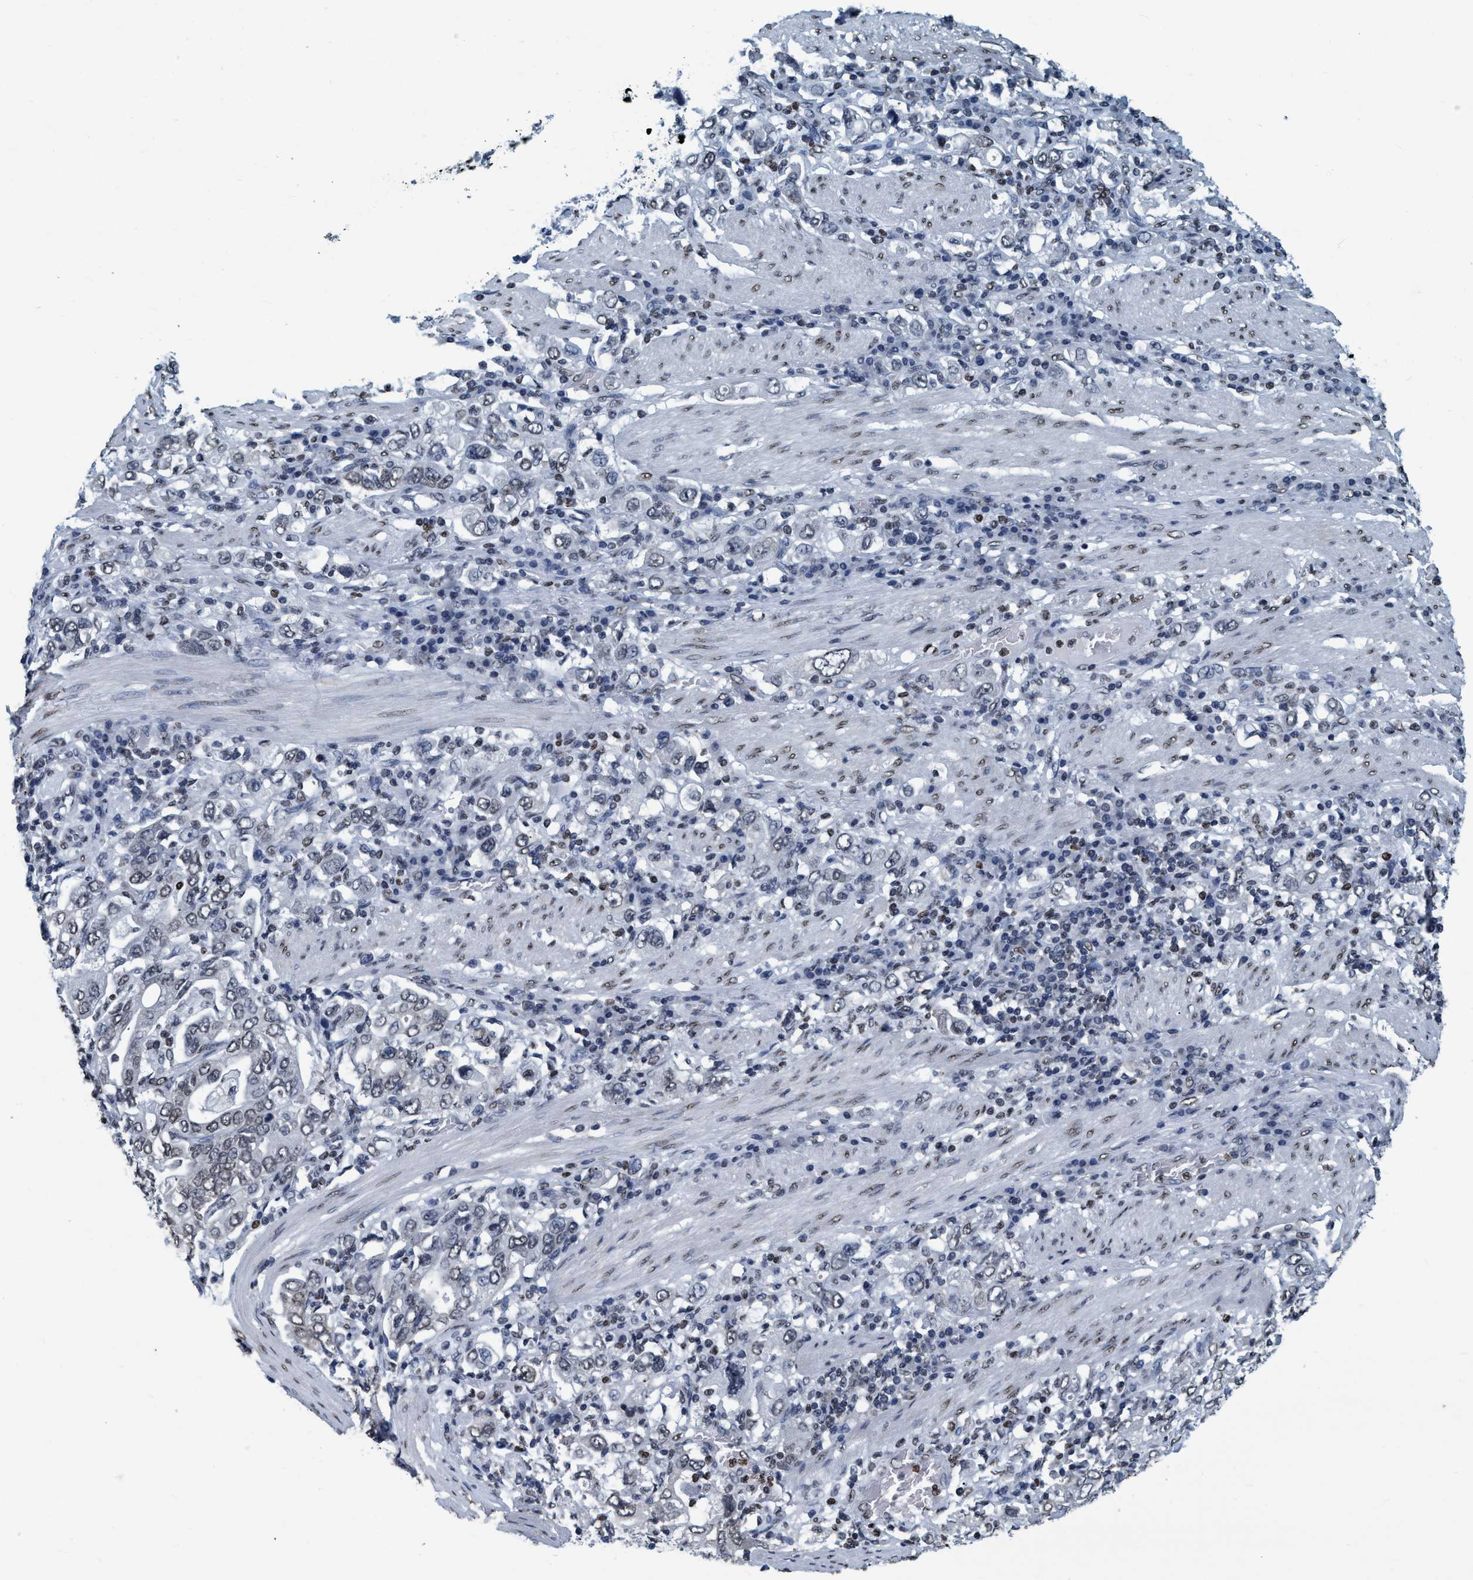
{"staining": {"intensity": "weak", "quantity": "<25%", "location": "nuclear"}, "tissue": "stomach cancer", "cell_type": "Tumor cells", "image_type": "cancer", "snomed": [{"axis": "morphology", "description": "Adenocarcinoma, NOS"}, {"axis": "topography", "description": "Stomach, upper"}], "caption": "Tumor cells show no significant protein positivity in stomach cancer.", "gene": "CCNE2", "patient": {"sex": "male", "age": 62}}